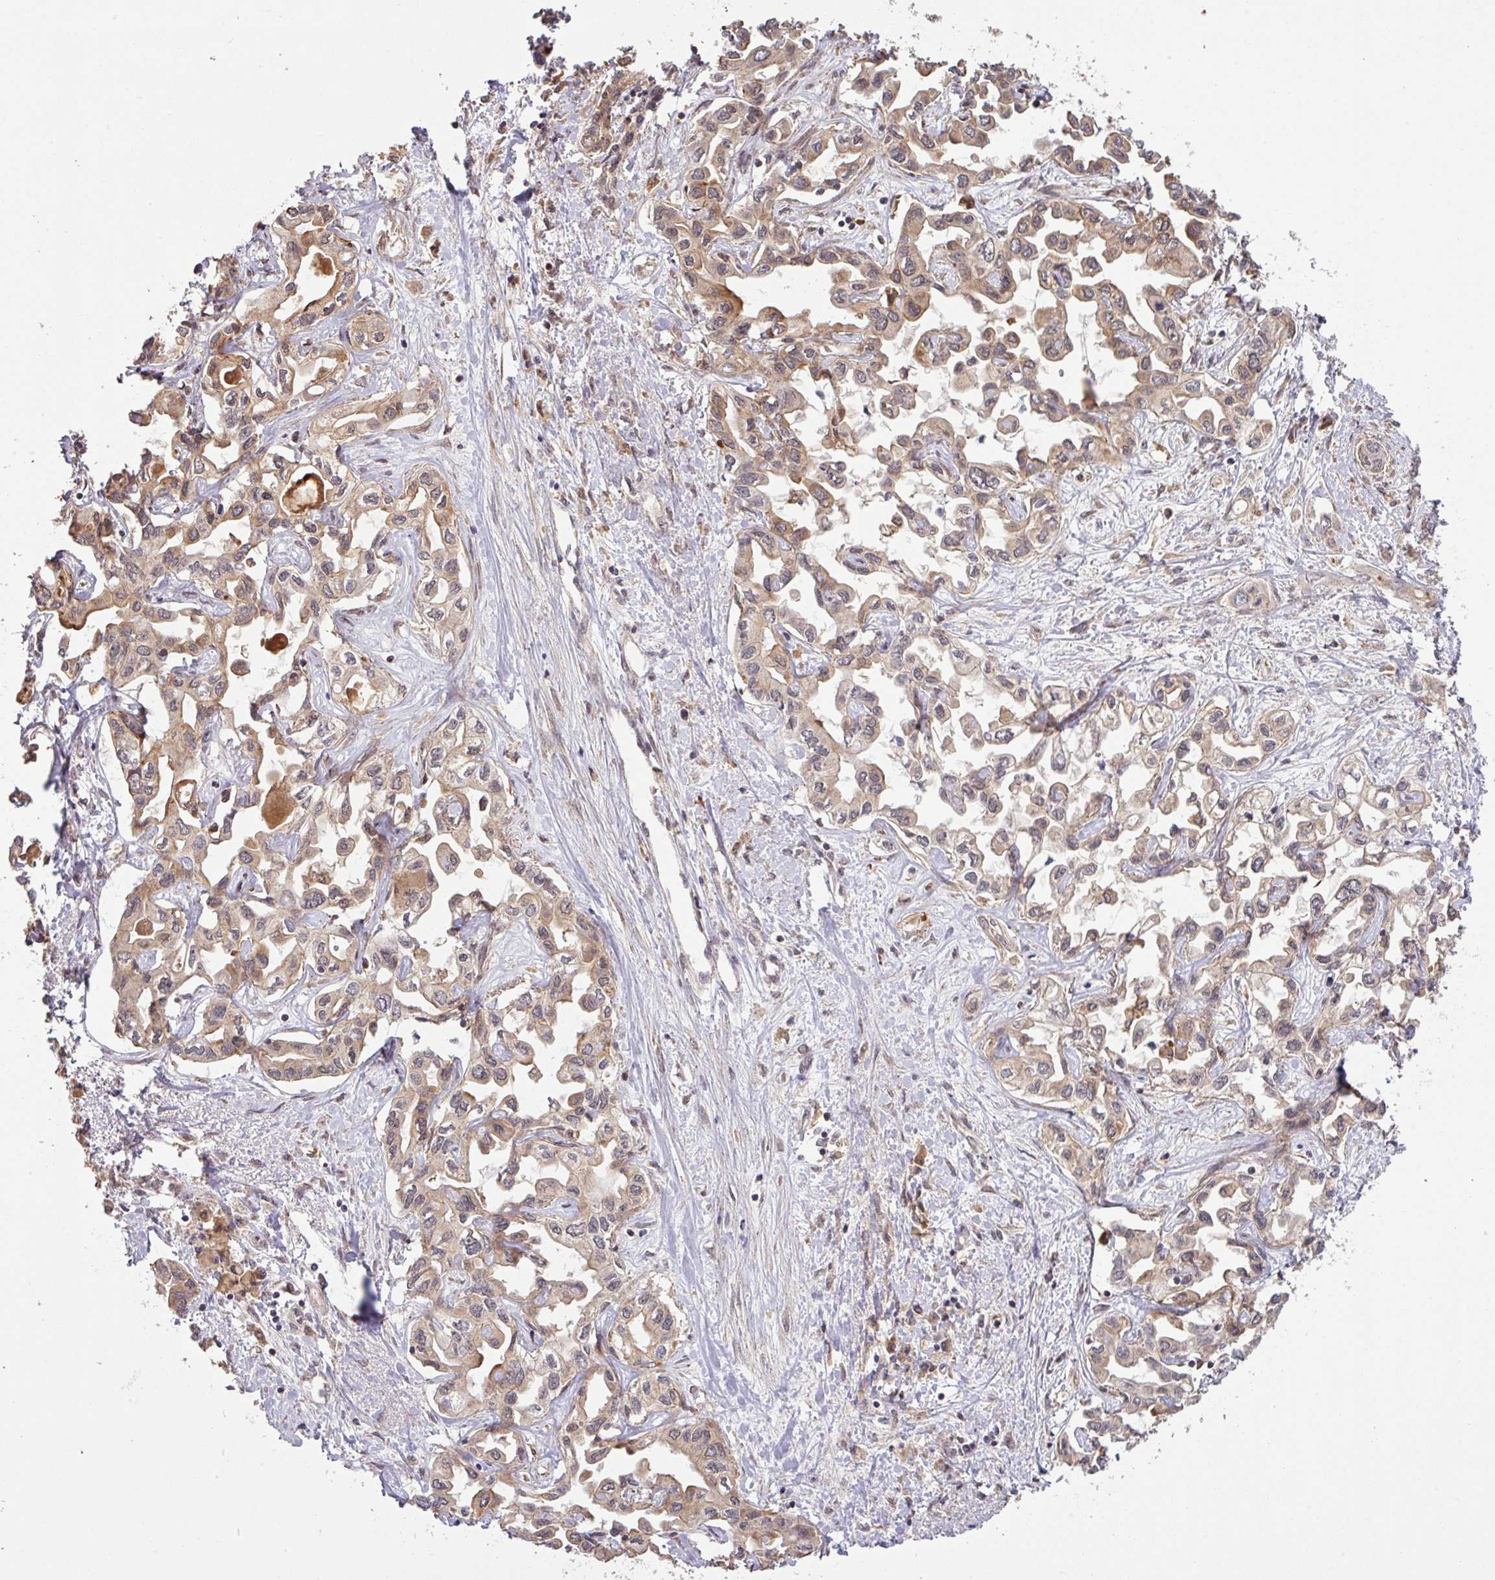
{"staining": {"intensity": "weak", "quantity": "25%-75%", "location": "cytoplasmic/membranous,nuclear"}, "tissue": "liver cancer", "cell_type": "Tumor cells", "image_type": "cancer", "snomed": [{"axis": "morphology", "description": "Cholangiocarcinoma"}, {"axis": "topography", "description": "Liver"}], "caption": "IHC (DAB) staining of human liver cancer displays weak cytoplasmic/membranous and nuclear protein positivity in approximately 25%-75% of tumor cells. The protein is stained brown, and the nuclei are stained in blue (DAB (3,3'-diaminobenzidine) IHC with brightfield microscopy, high magnification).", "gene": "ARPIN", "patient": {"sex": "female", "age": 64}}